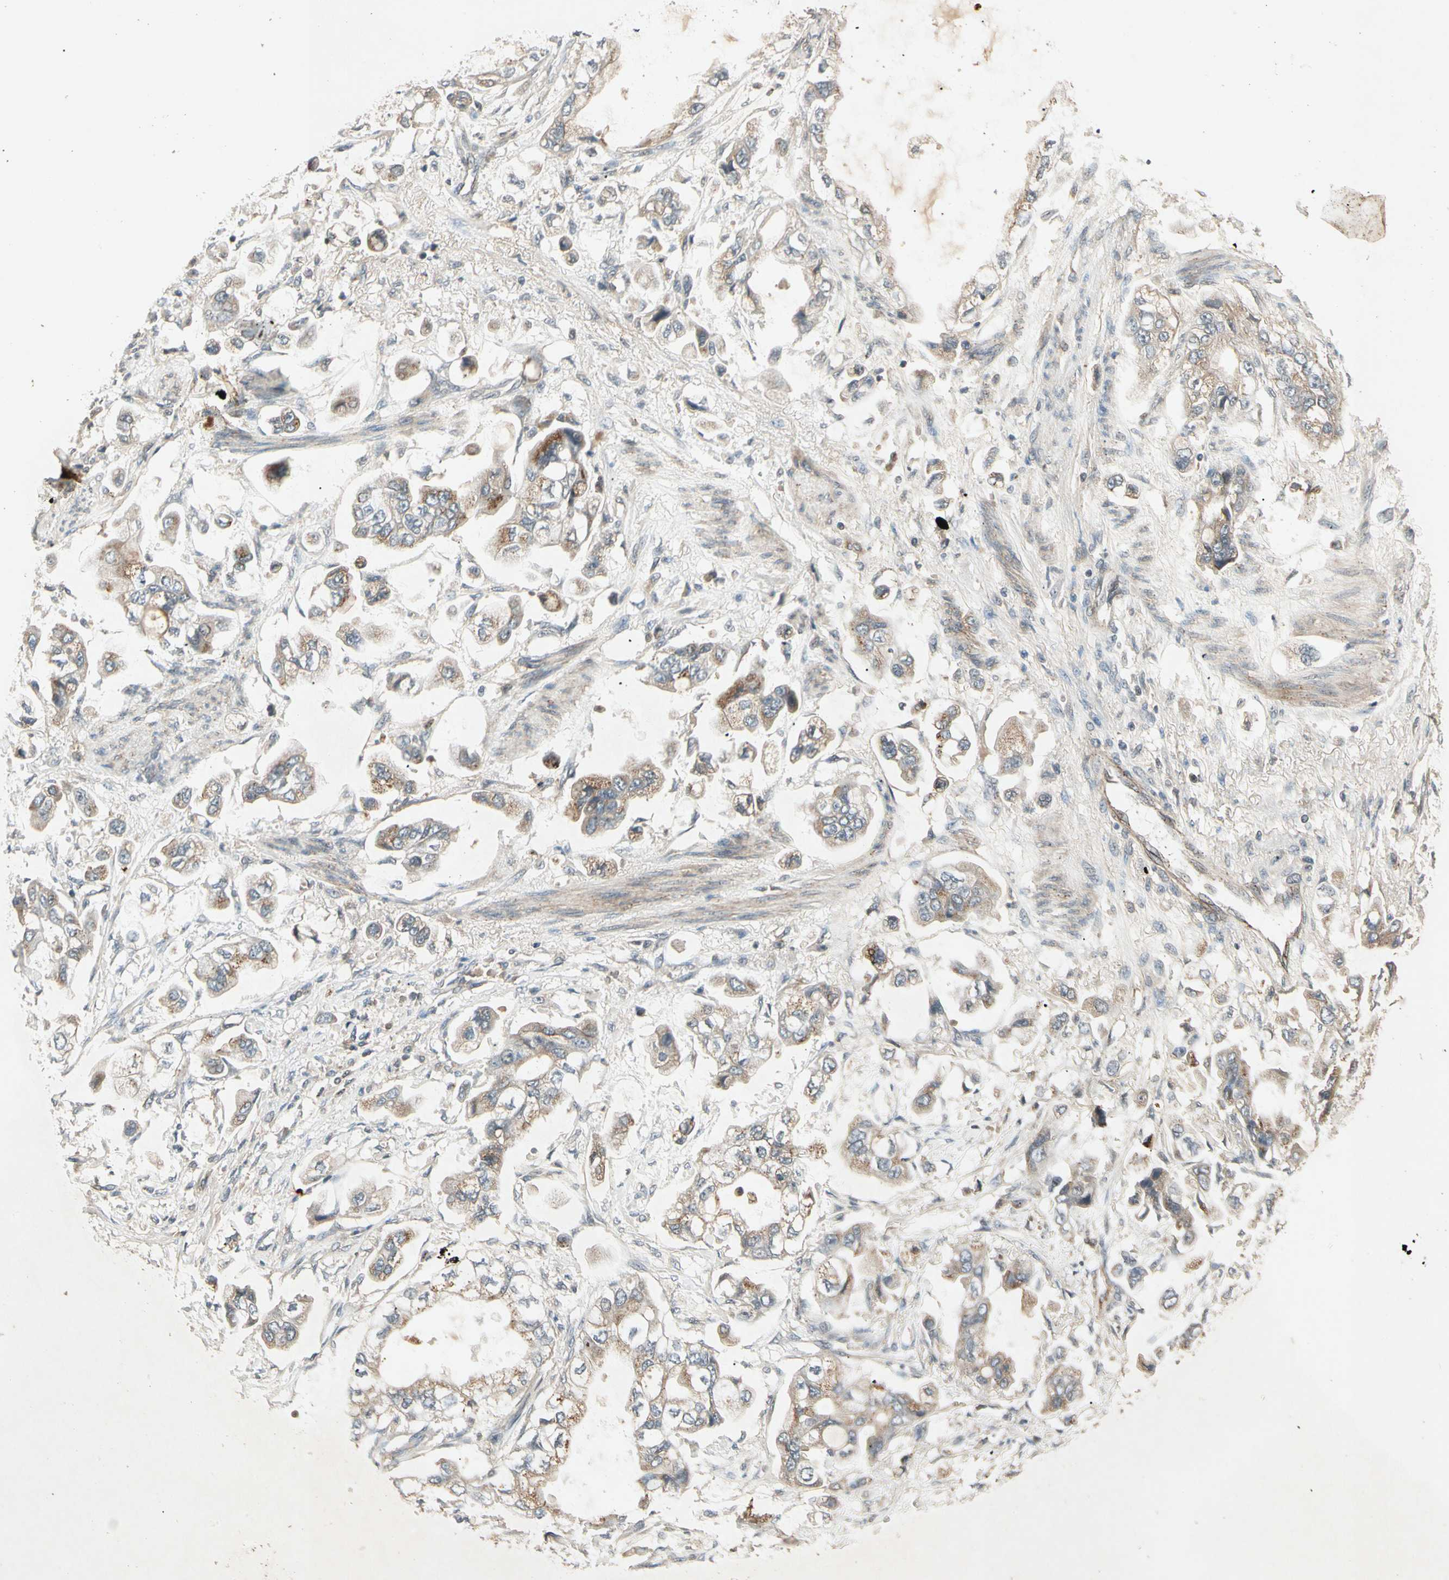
{"staining": {"intensity": "weak", "quantity": ">75%", "location": "cytoplasmic/membranous"}, "tissue": "stomach cancer", "cell_type": "Tumor cells", "image_type": "cancer", "snomed": [{"axis": "morphology", "description": "Adenocarcinoma, NOS"}, {"axis": "topography", "description": "Stomach"}], "caption": "Immunohistochemistry of human stomach adenocarcinoma demonstrates low levels of weak cytoplasmic/membranous staining in approximately >75% of tumor cells. (DAB = brown stain, brightfield microscopy at high magnification).", "gene": "FLOT1", "patient": {"sex": "male", "age": 62}}